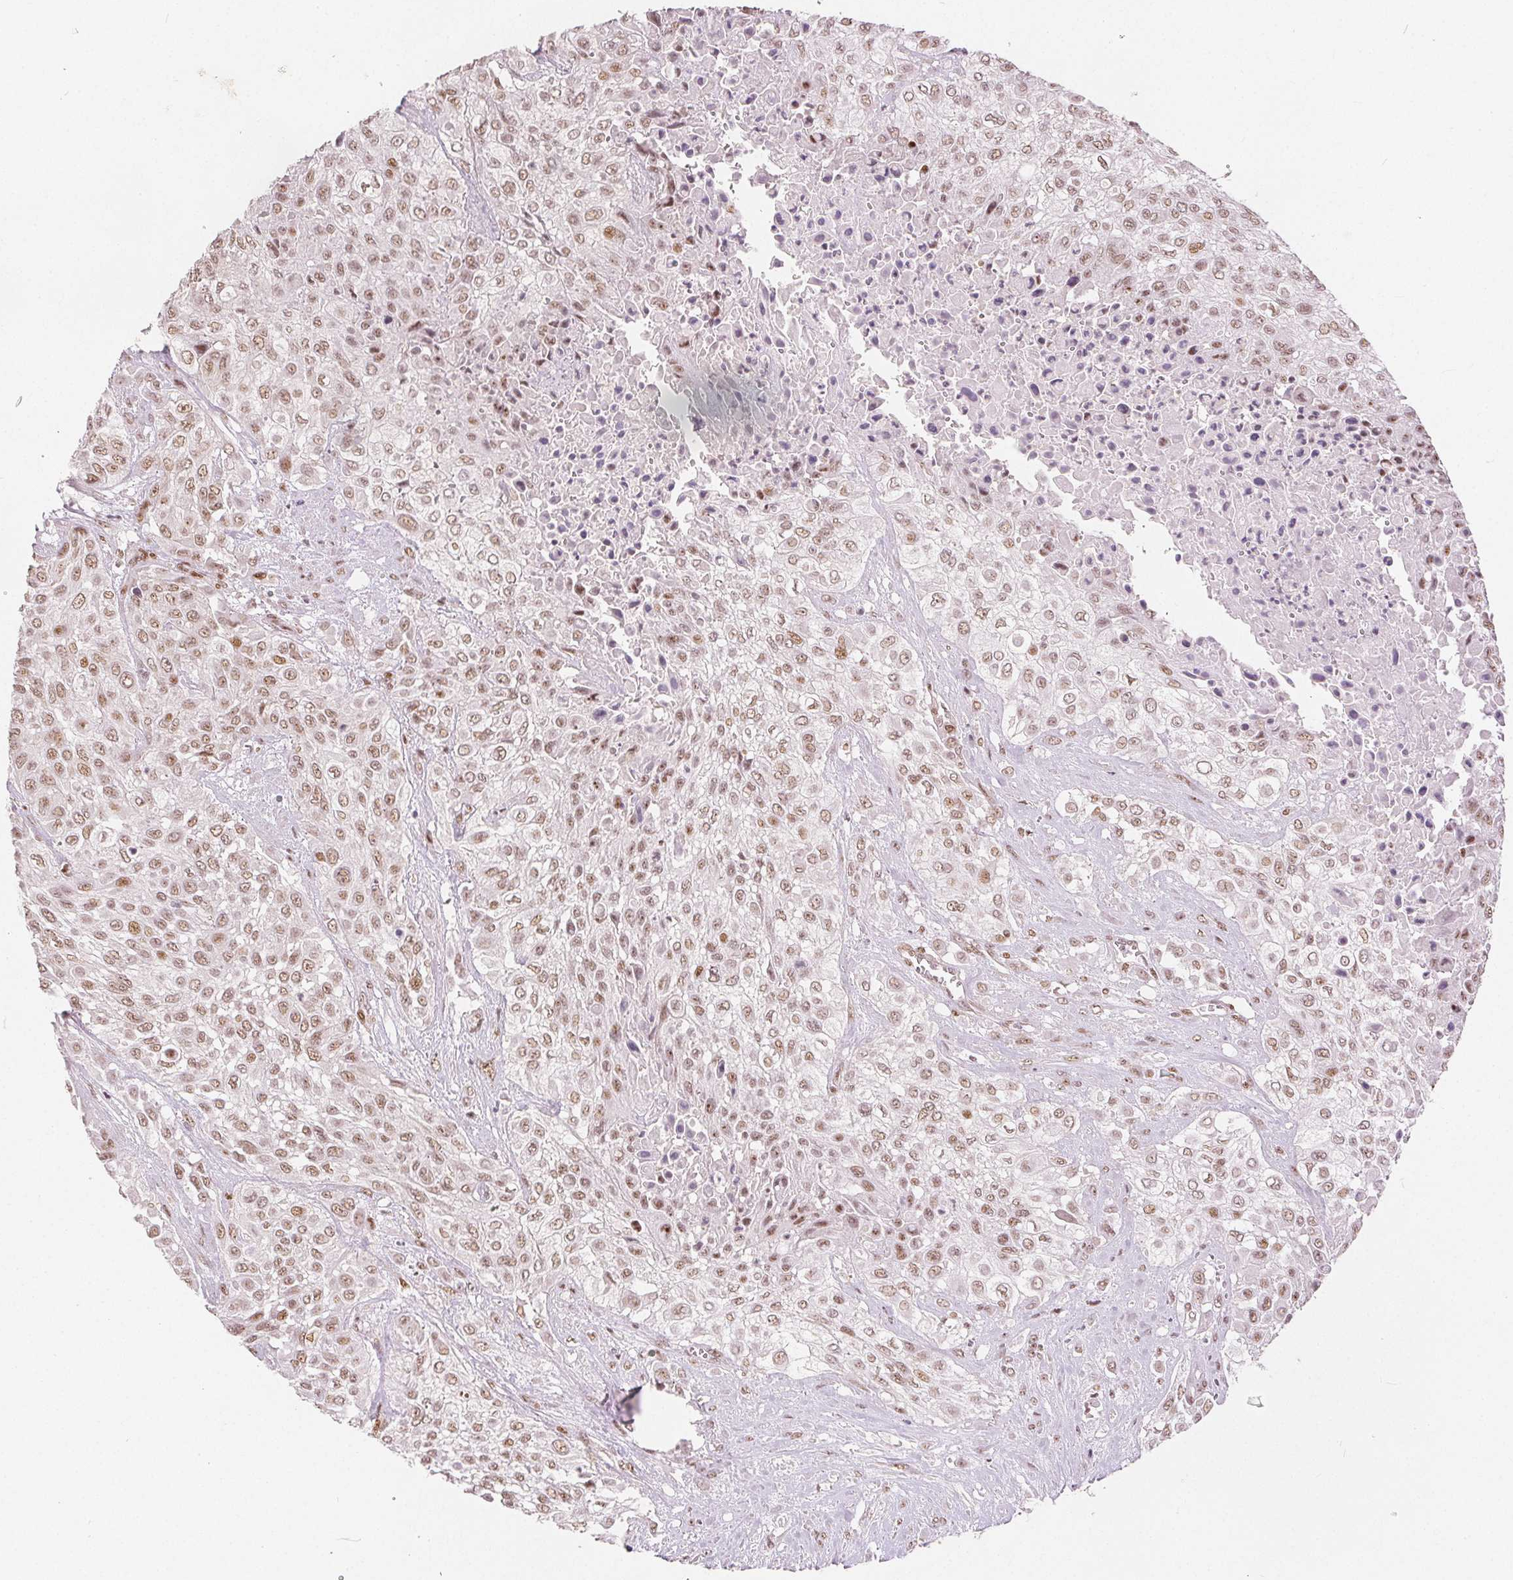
{"staining": {"intensity": "weak", "quantity": ">75%", "location": "nuclear"}, "tissue": "urothelial cancer", "cell_type": "Tumor cells", "image_type": "cancer", "snomed": [{"axis": "morphology", "description": "Urothelial carcinoma, High grade"}, {"axis": "topography", "description": "Urinary bladder"}], "caption": "Human urothelial cancer stained with a protein marker shows weak staining in tumor cells.", "gene": "ZNF703", "patient": {"sex": "male", "age": 57}}